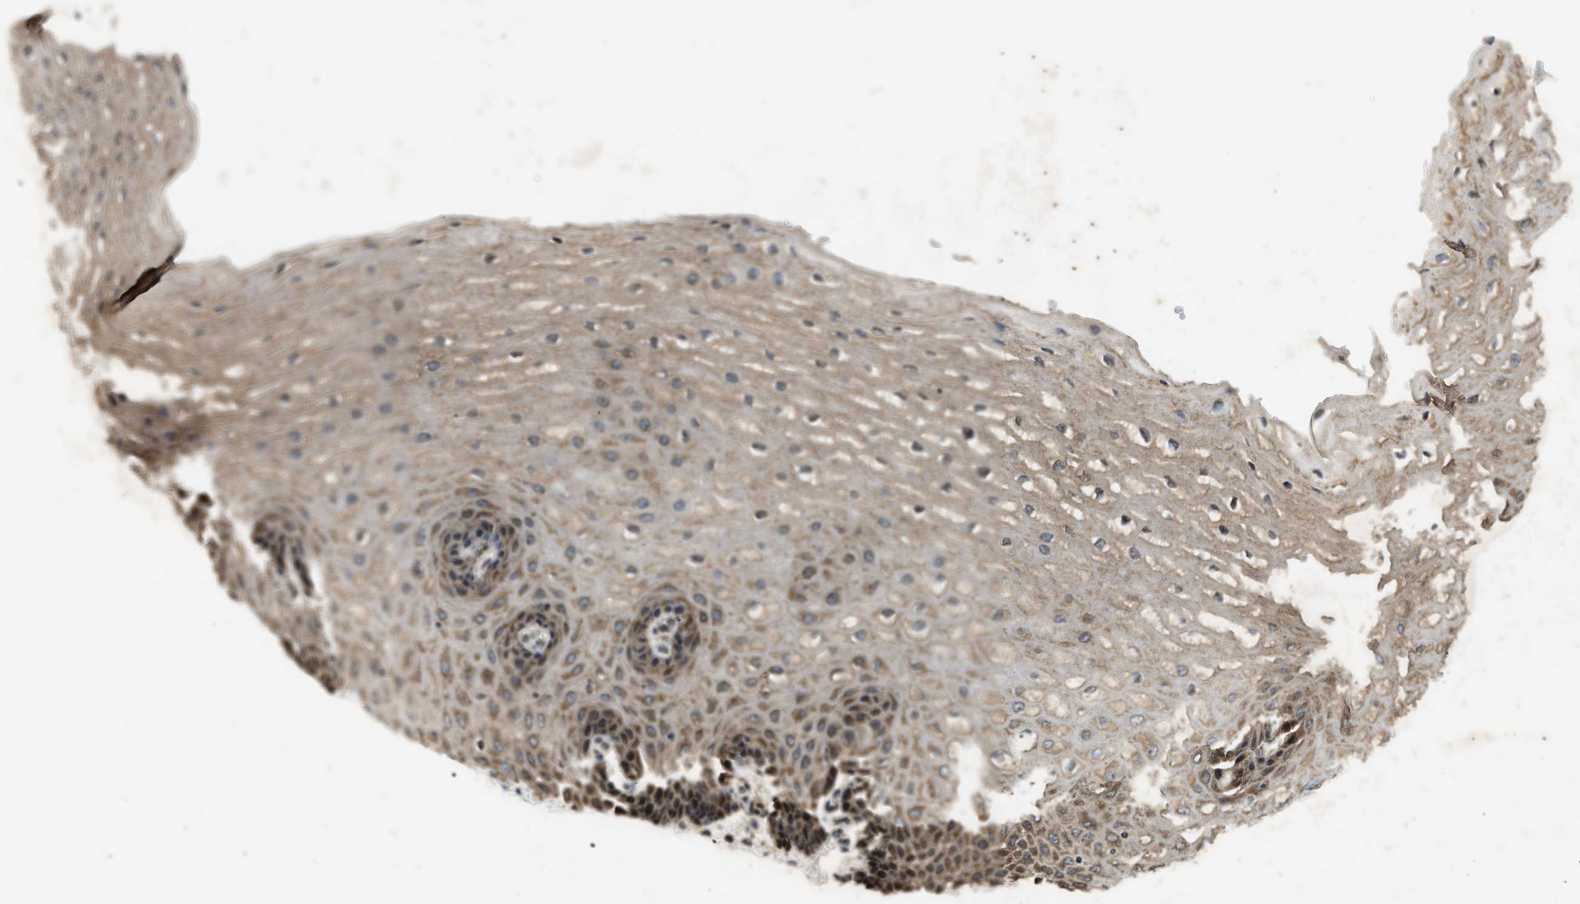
{"staining": {"intensity": "moderate", "quantity": ">75%", "location": "cytoplasmic/membranous"}, "tissue": "esophagus", "cell_type": "Squamous epithelial cells", "image_type": "normal", "snomed": [{"axis": "morphology", "description": "Normal tissue, NOS"}, {"axis": "topography", "description": "Esophagus"}], "caption": "Esophagus was stained to show a protein in brown. There is medium levels of moderate cytoplasmic/membranous staining in about >75% of squamous epithelial cells.", "gene": "RPS6KB1", "patient": {"sex": "male", "age": 54}}